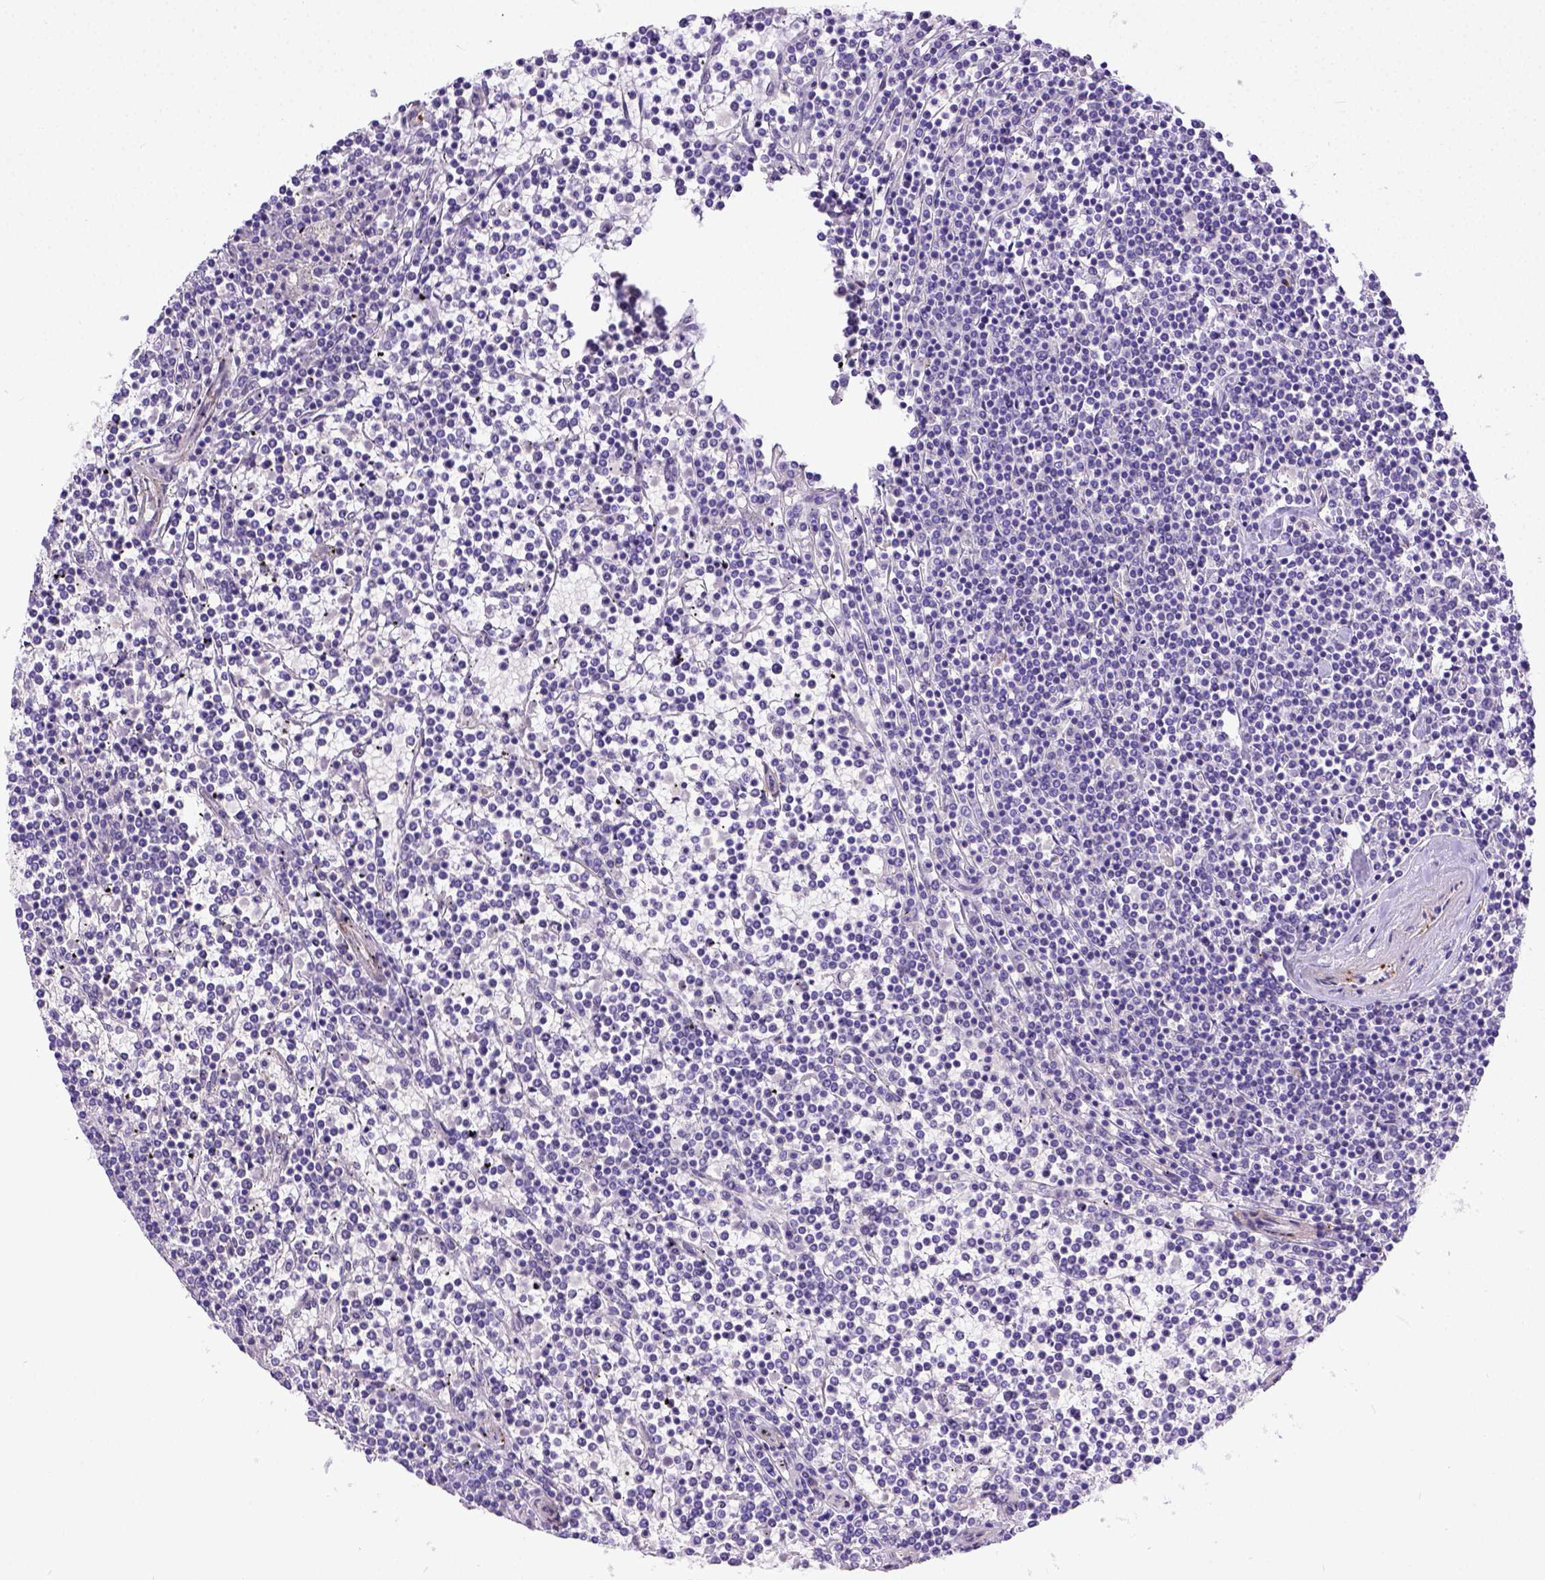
{"staining": {"intensity": "negative", "quantity": "none", "location": "none"}, "tissue": "lymphoma", "cell_type": "Tumor cells", "image_type": "cancer", "snomed": [{"axis": "morphology", "description": "Malignant lymphoma, non-Hodgkin's type, Low grade"}, {"axis": "topography", "description": "Spleen"}], "caption": "Tumor cells are negative for brown protein staining in lymphoma.", "gene": "BTN1A1", "patient": {"sex": "female", "age": 19}}